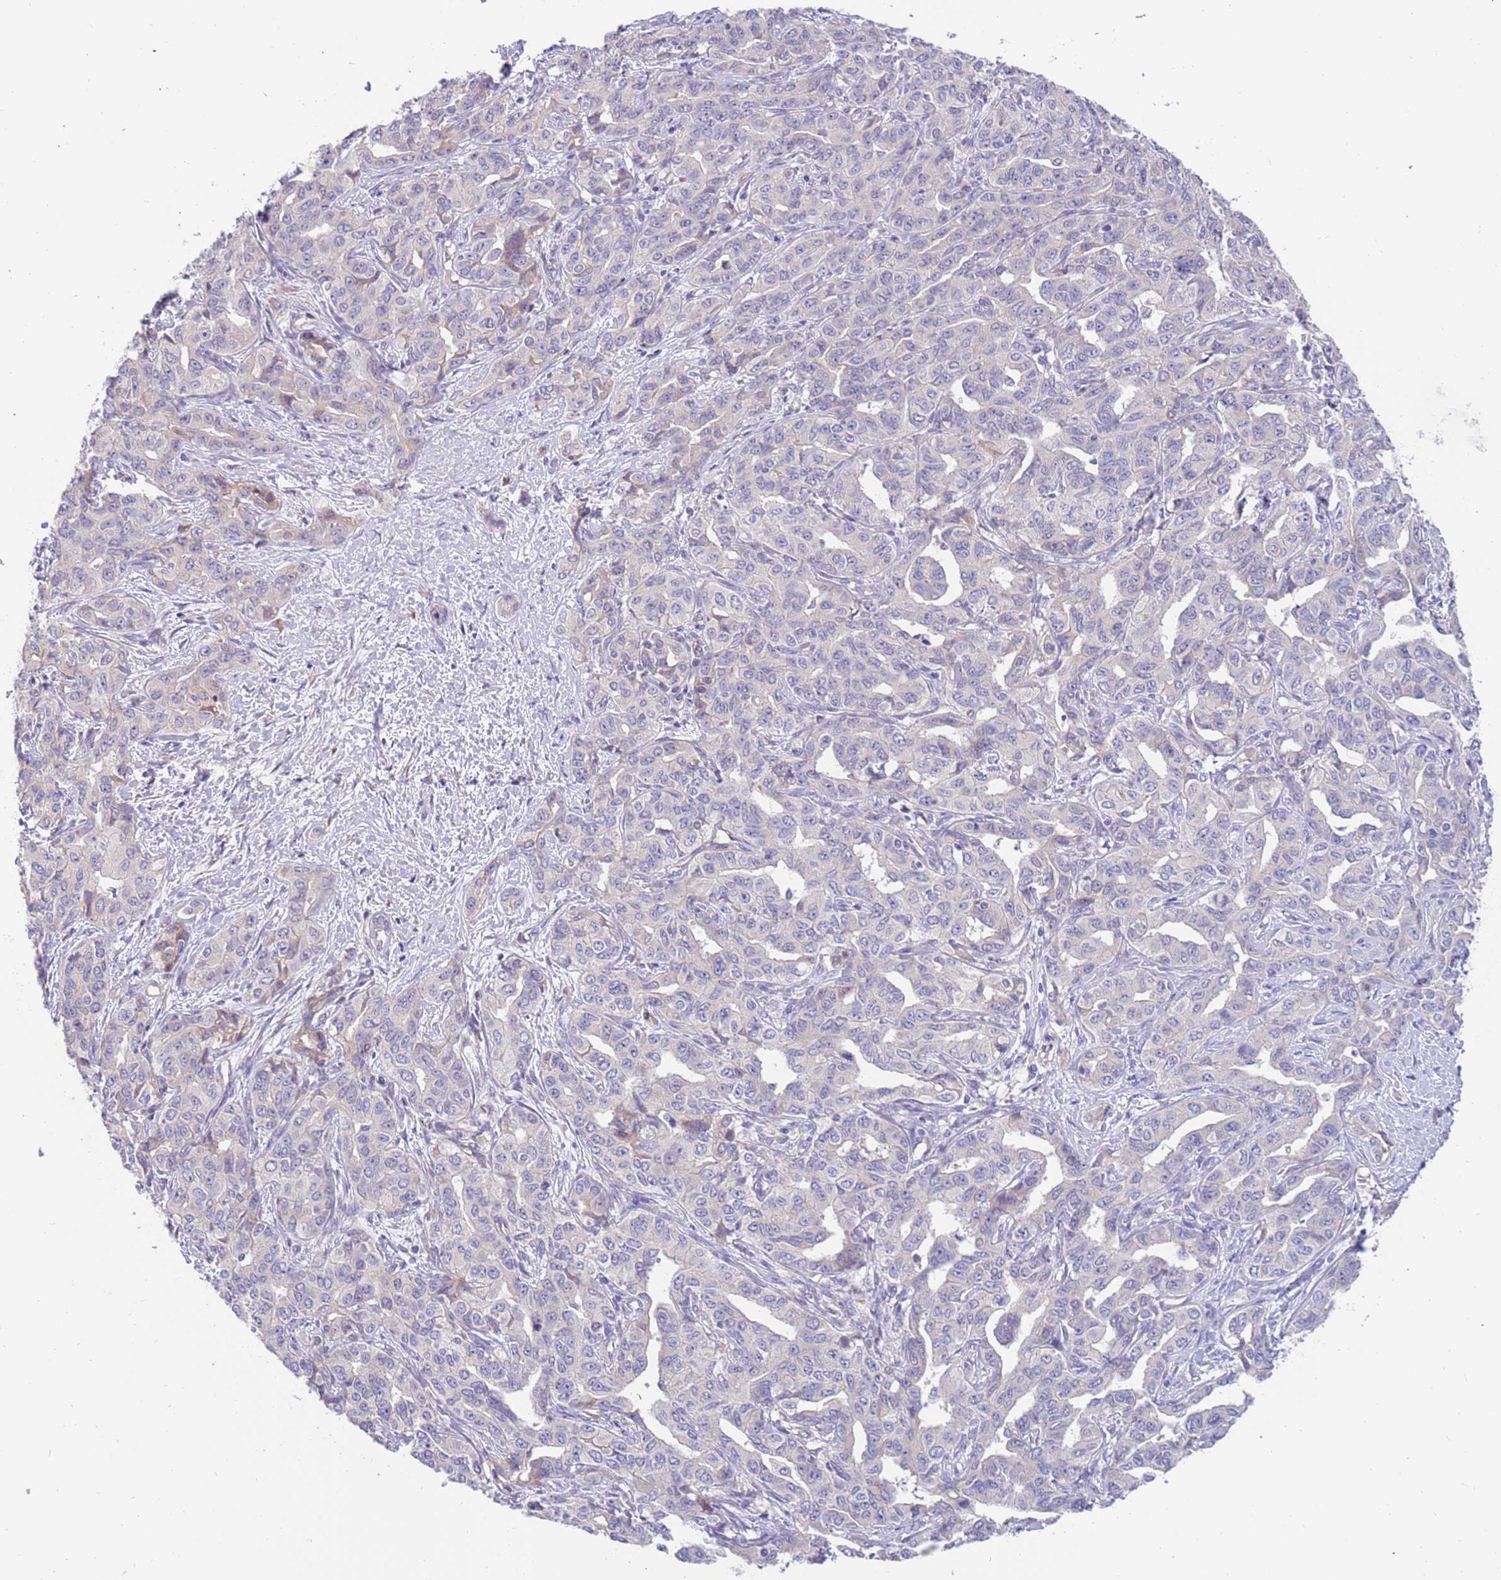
{"staining": {"intensity": "negative", "quantity": "none", "location": "none"}, "tissue": "liver cancer", "cell_type": "Tumor cells", "image_type": "cancer", "snomed": [{"axis": "morphology", "description": "Cholangiocarcinoma"}, {"axis": "topography", "description": "Liver"}], "caption": "DAB immunohistochemical staining of liver cancer (cholangiocarcinoma) shows no significant positivity in tumor cells. (DAB (3,3'-diaminobenzidine) IHC visualized using brightfield microscopy, high magnification).", "gene": "ZNF746", "patient": {"sex": "male", "age": 59}}